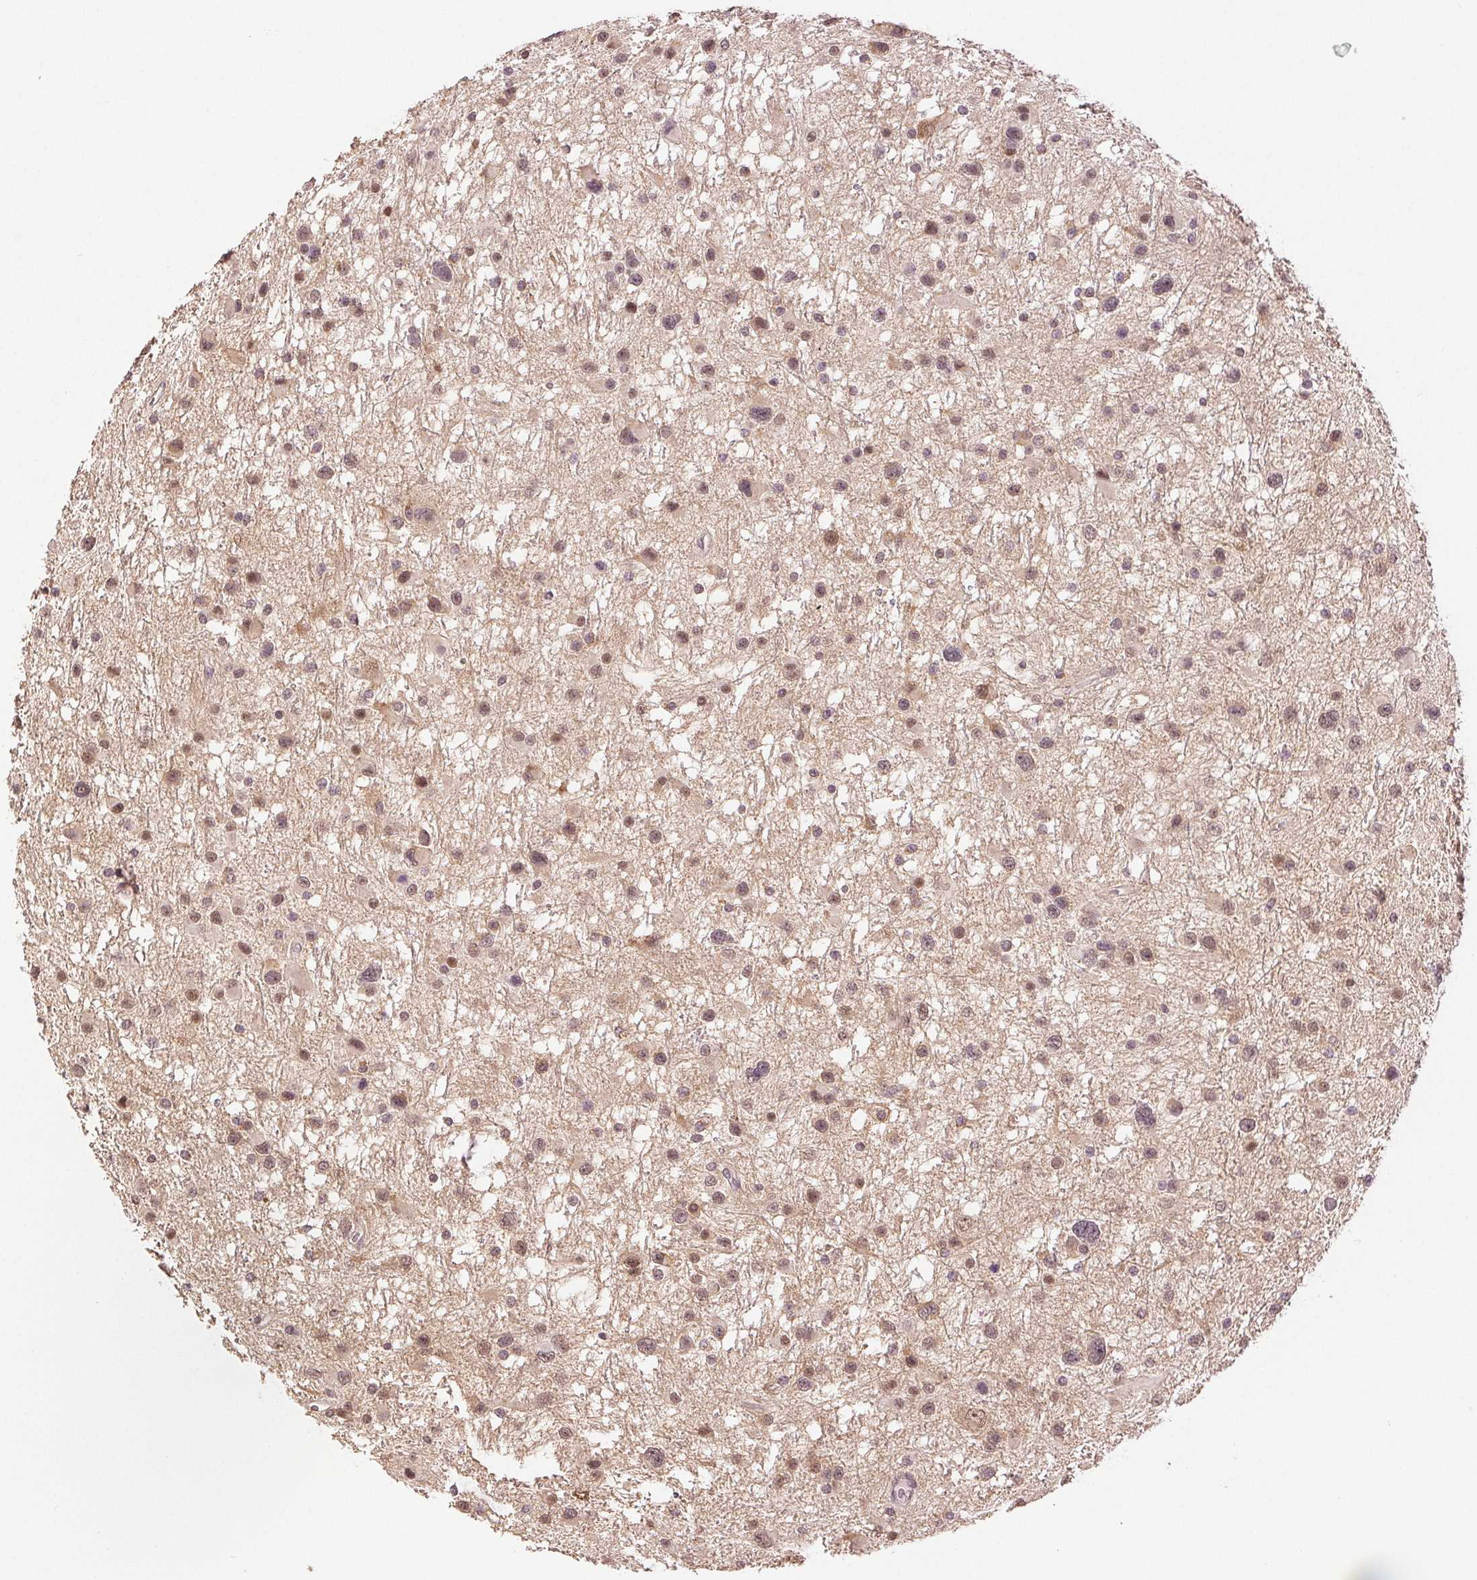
{"staining": {"intensity": "moderate", "quantity": "25%-75%", "location": "nuclear"}, "tissue": "glioma", "cell_type": "Tumor cells", "image_type": "cancer", "snomed": [{"axis": "morphology", "description": "Glioma, malignant, Low grade"}, {"axis": "topography", "description": "Brain"}], "caption": "A micrograph of human glioma stained for a protein displays moderate nuclear brown staining in tumor cells. (IHC, brightfield microscopy, high magnification).", "gene": "PLCB1", "patient": {"sex": "female", "age": 32}}